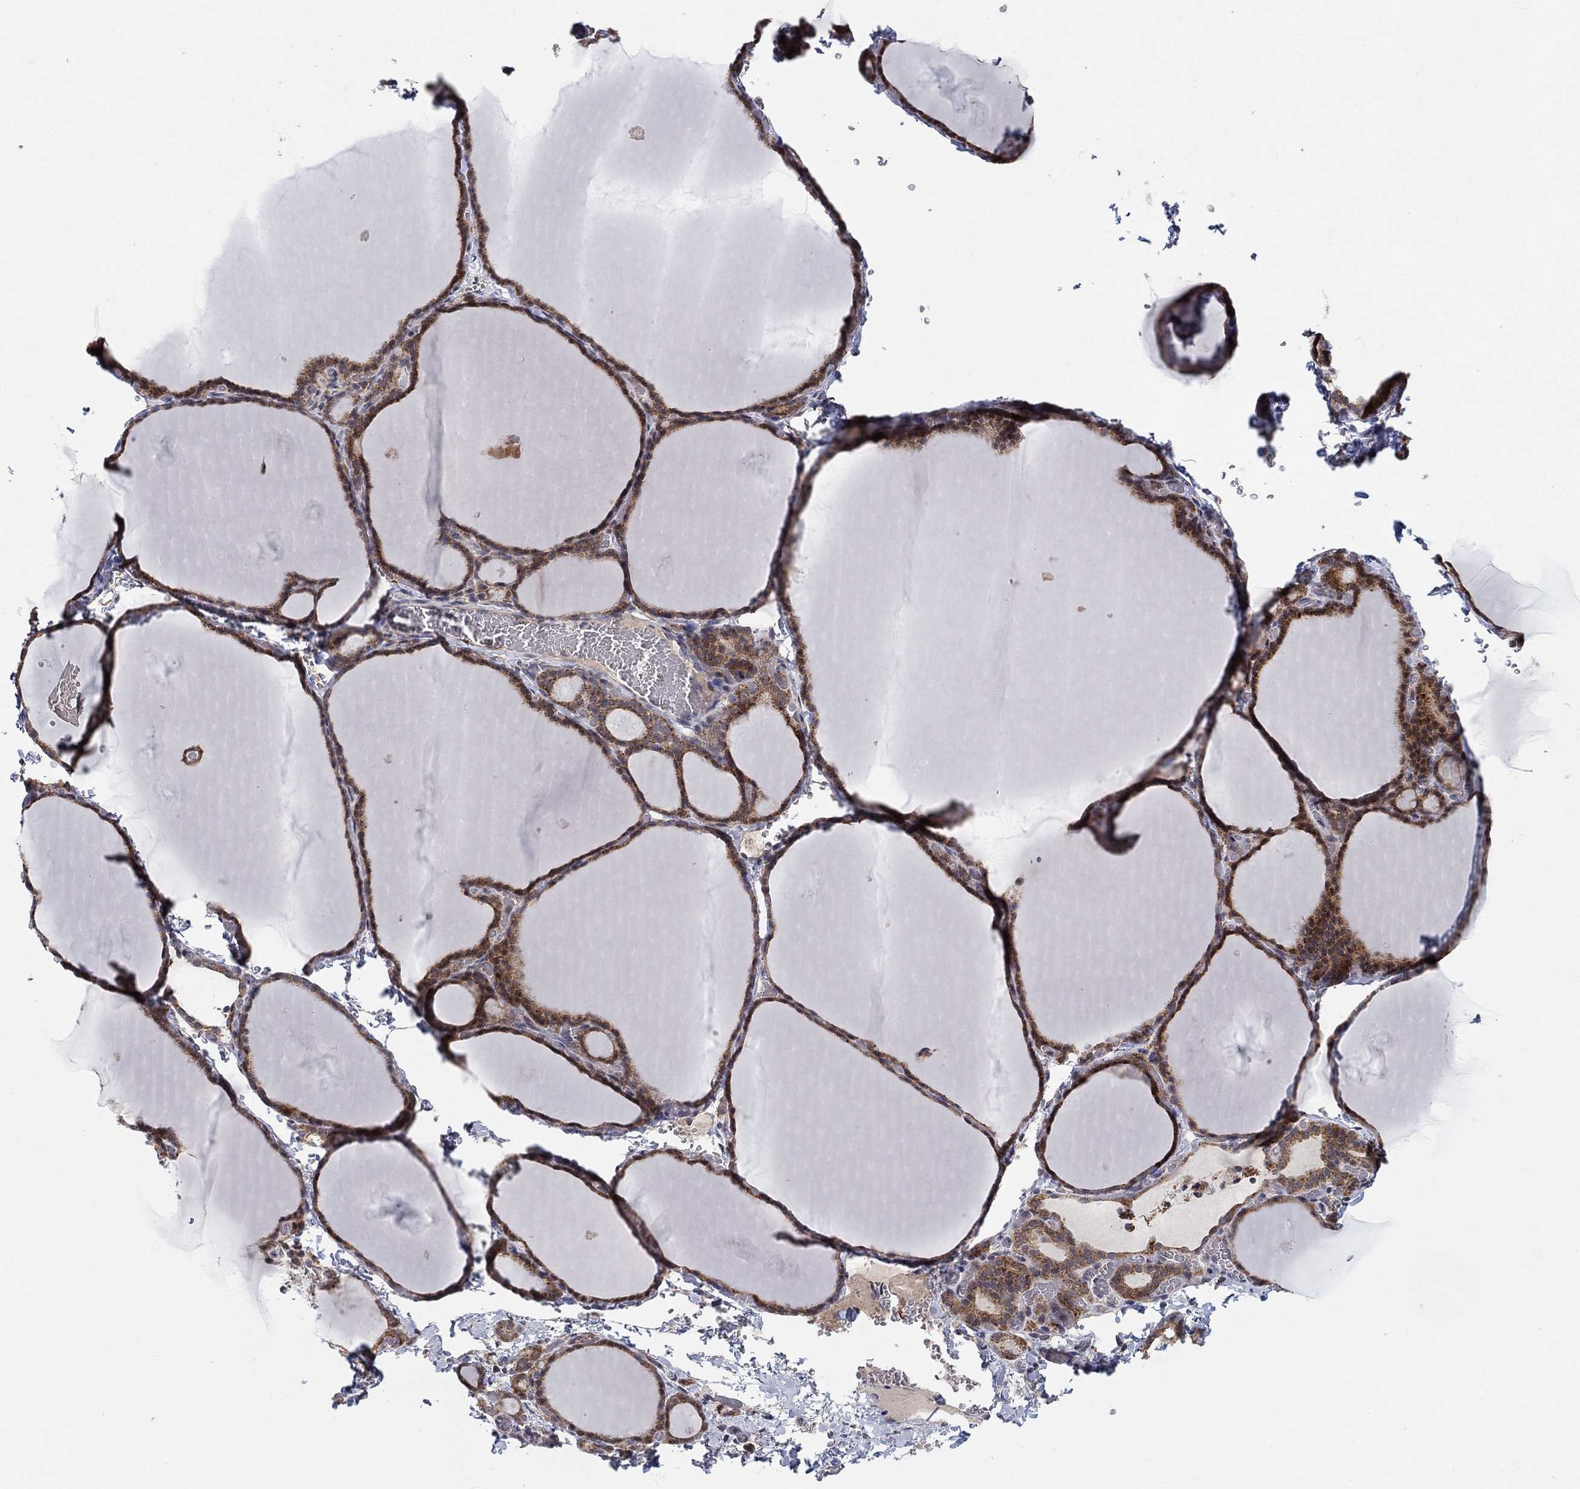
{"staining": {"intensity": "moderate", "quantity": ">75%", "location": "cytoplasmic/membranous"}, "tissue": "thyroid gland", "cell_type": "Glandular cells", "image_type": "normal", "snomed": [{"axis": "morphology", "description": "Normal tissue, NOS"}, {"axis": "morphology", "description": "Hyperplasia, NOS"}, {"axis": "topography", "description": "Thyroid gland"}], "caption": "Glandular cells reveal medium levels of moderate cytoplasmic/membranous expression in about >75% of cells in unremarkable thyroid gland.", "gene": "ZNF395", "patient": {"sex": "female", "age": 27}}